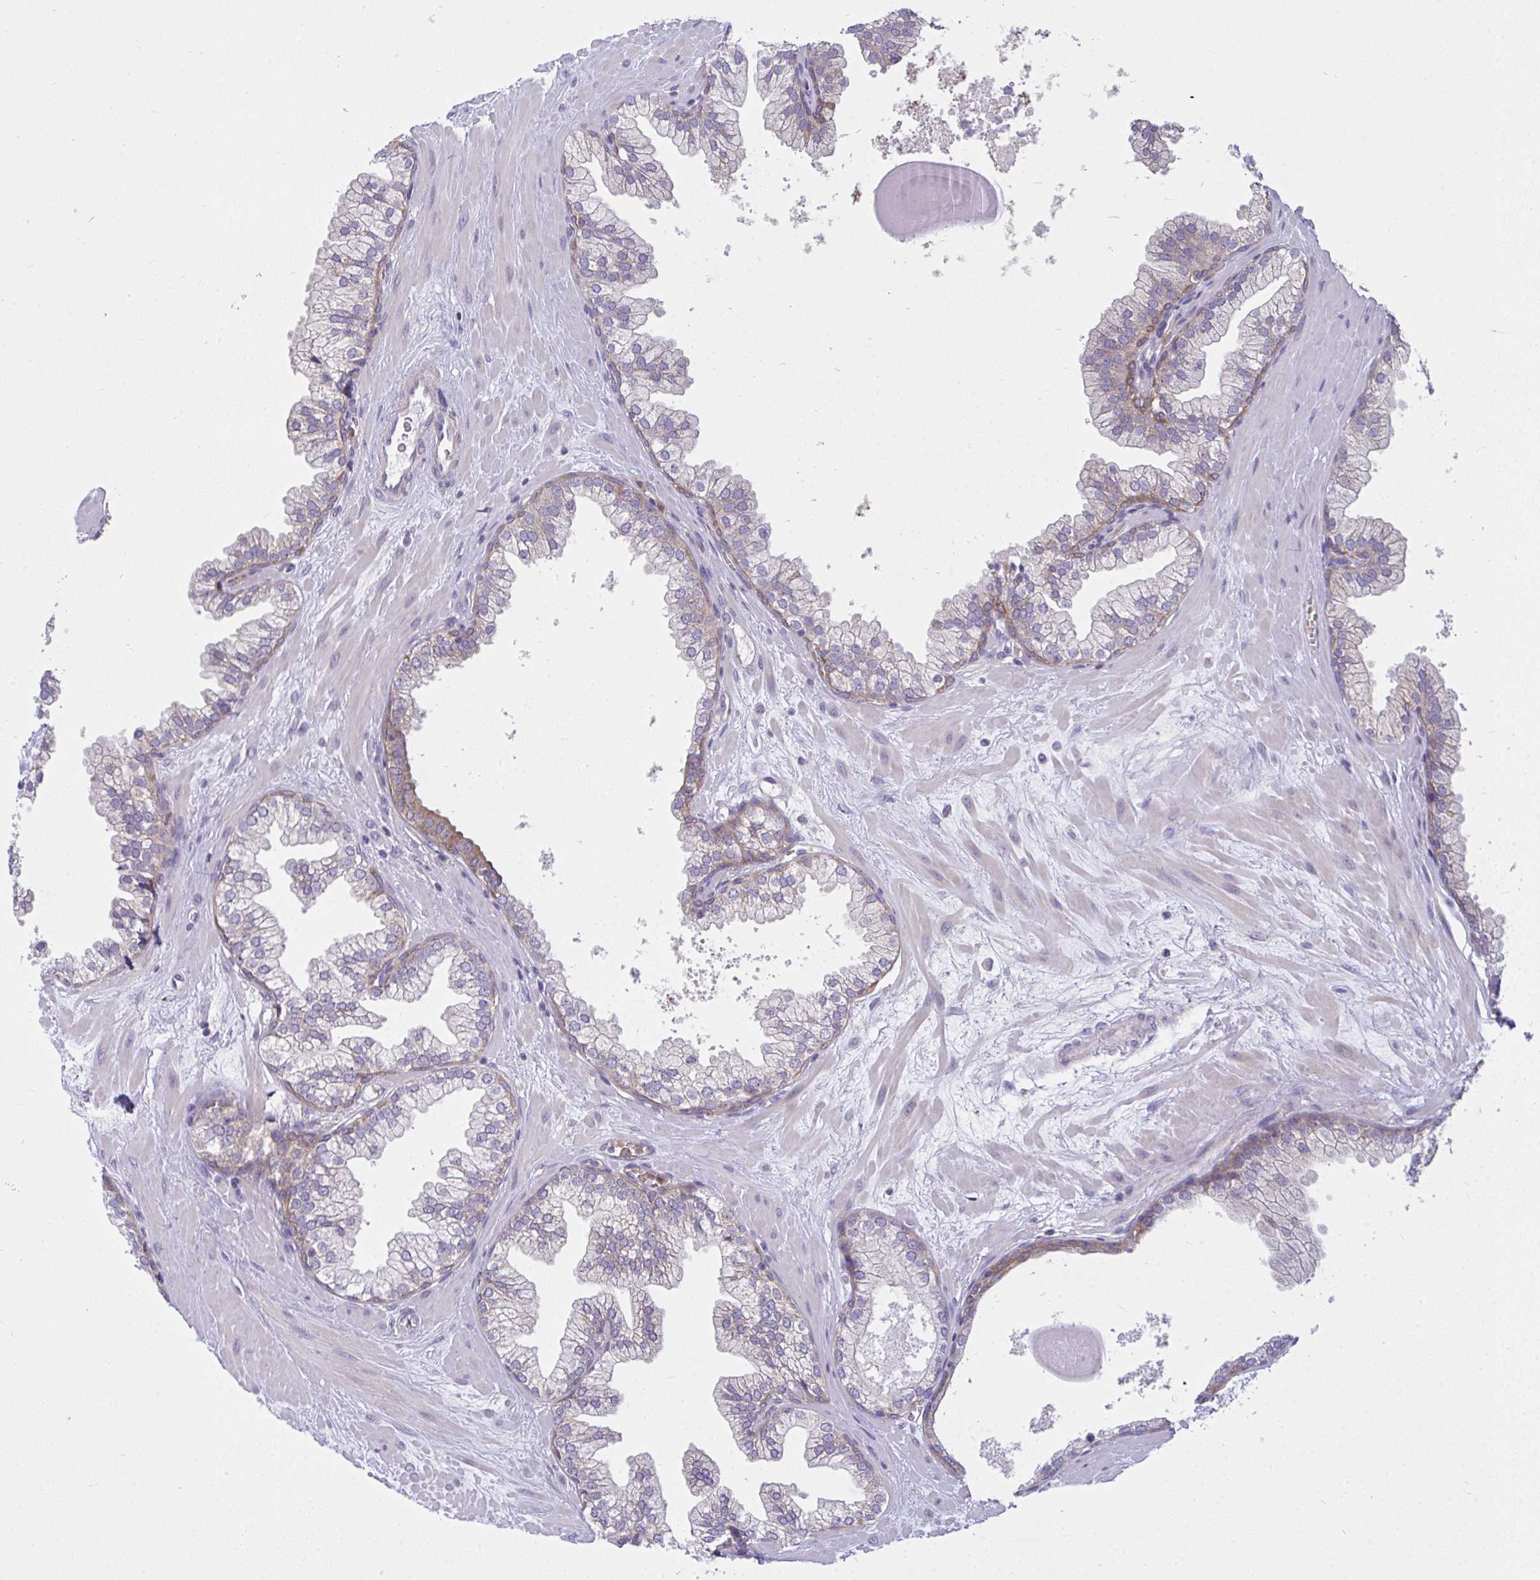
{"staining": {"intensity": "moderate", "quantity": "<25%", "location": "cytoplasmic/membranous"}, "tissue": "prostate", "cell_type": "Glandular cells", "image_type": "normal", "snomed": [{"axis": "morphology", "description": "Normal tissue, NOS"}, {"axis": "topography", "description": "Prostate"}, {"axis": "topography", "description": "Peripheral nerve tissue"}], "caption": "Prostate stained with a protein marker reveals moderate staining in glandular cells.", "gene": "SLC30A6", "patient": {"sex": "male", "age": 61}}